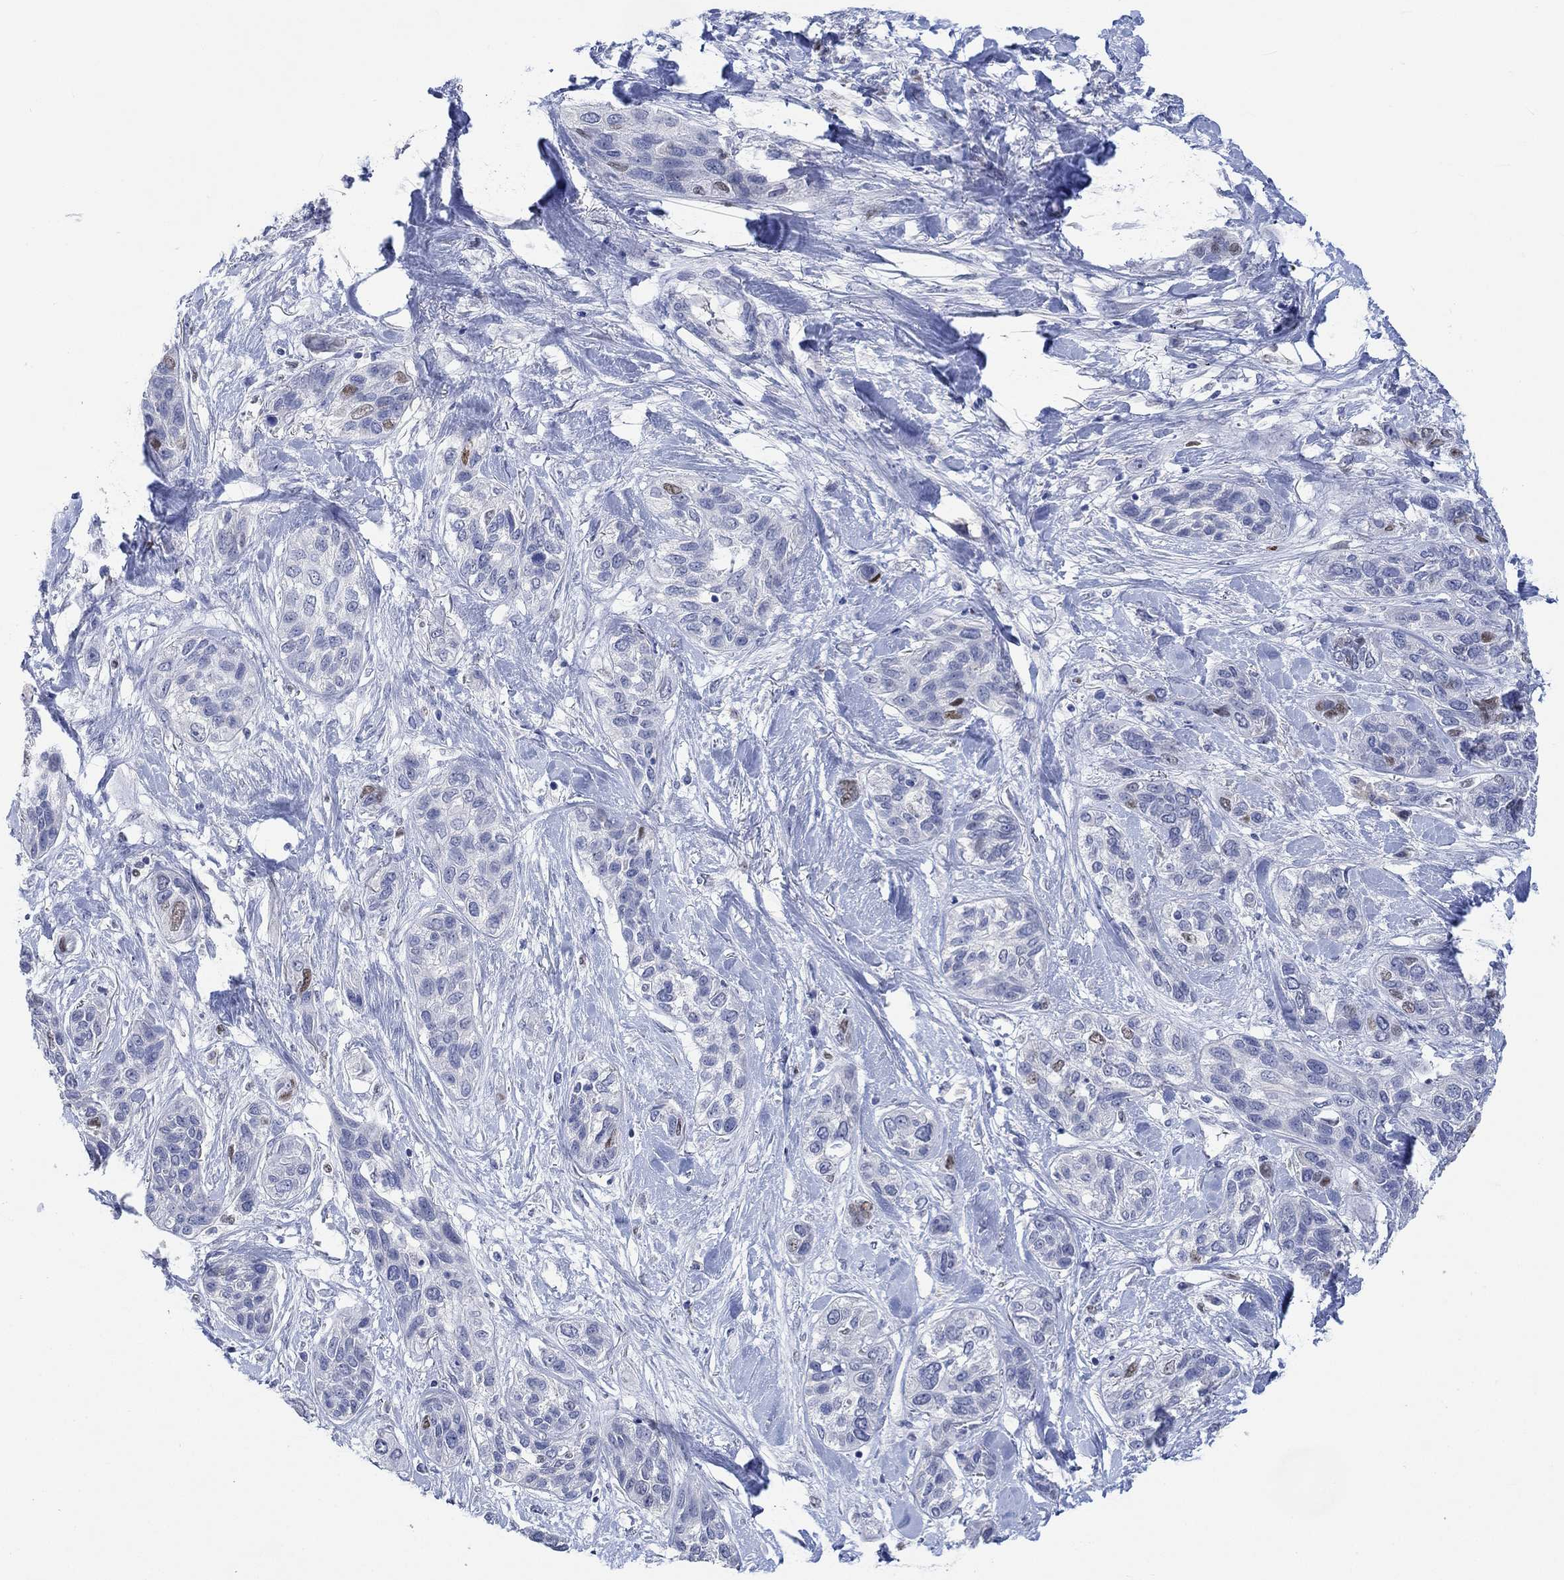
{"staining": {"intensity": "weak", "quantity": "<25%", "location": "nuclear"}, "tissue": "lung cancer", "cell_type": "Tumor cells", "image_type": "cancer", "snomed": [{"axis": "morphology", "description": "Squamous cell carcinoma, NOS"}, {"axis": "topography", "description": "Lung"}], "caption": "Immunohistochemistry (IHC) image of neoplastic tissue: lung cancer (squamous cell carcinoma) stained with DAB exhibits no significant protein staining in tumor cells.", "gene": "DLK1", "patient": {"sex": "female", "age": 70}}